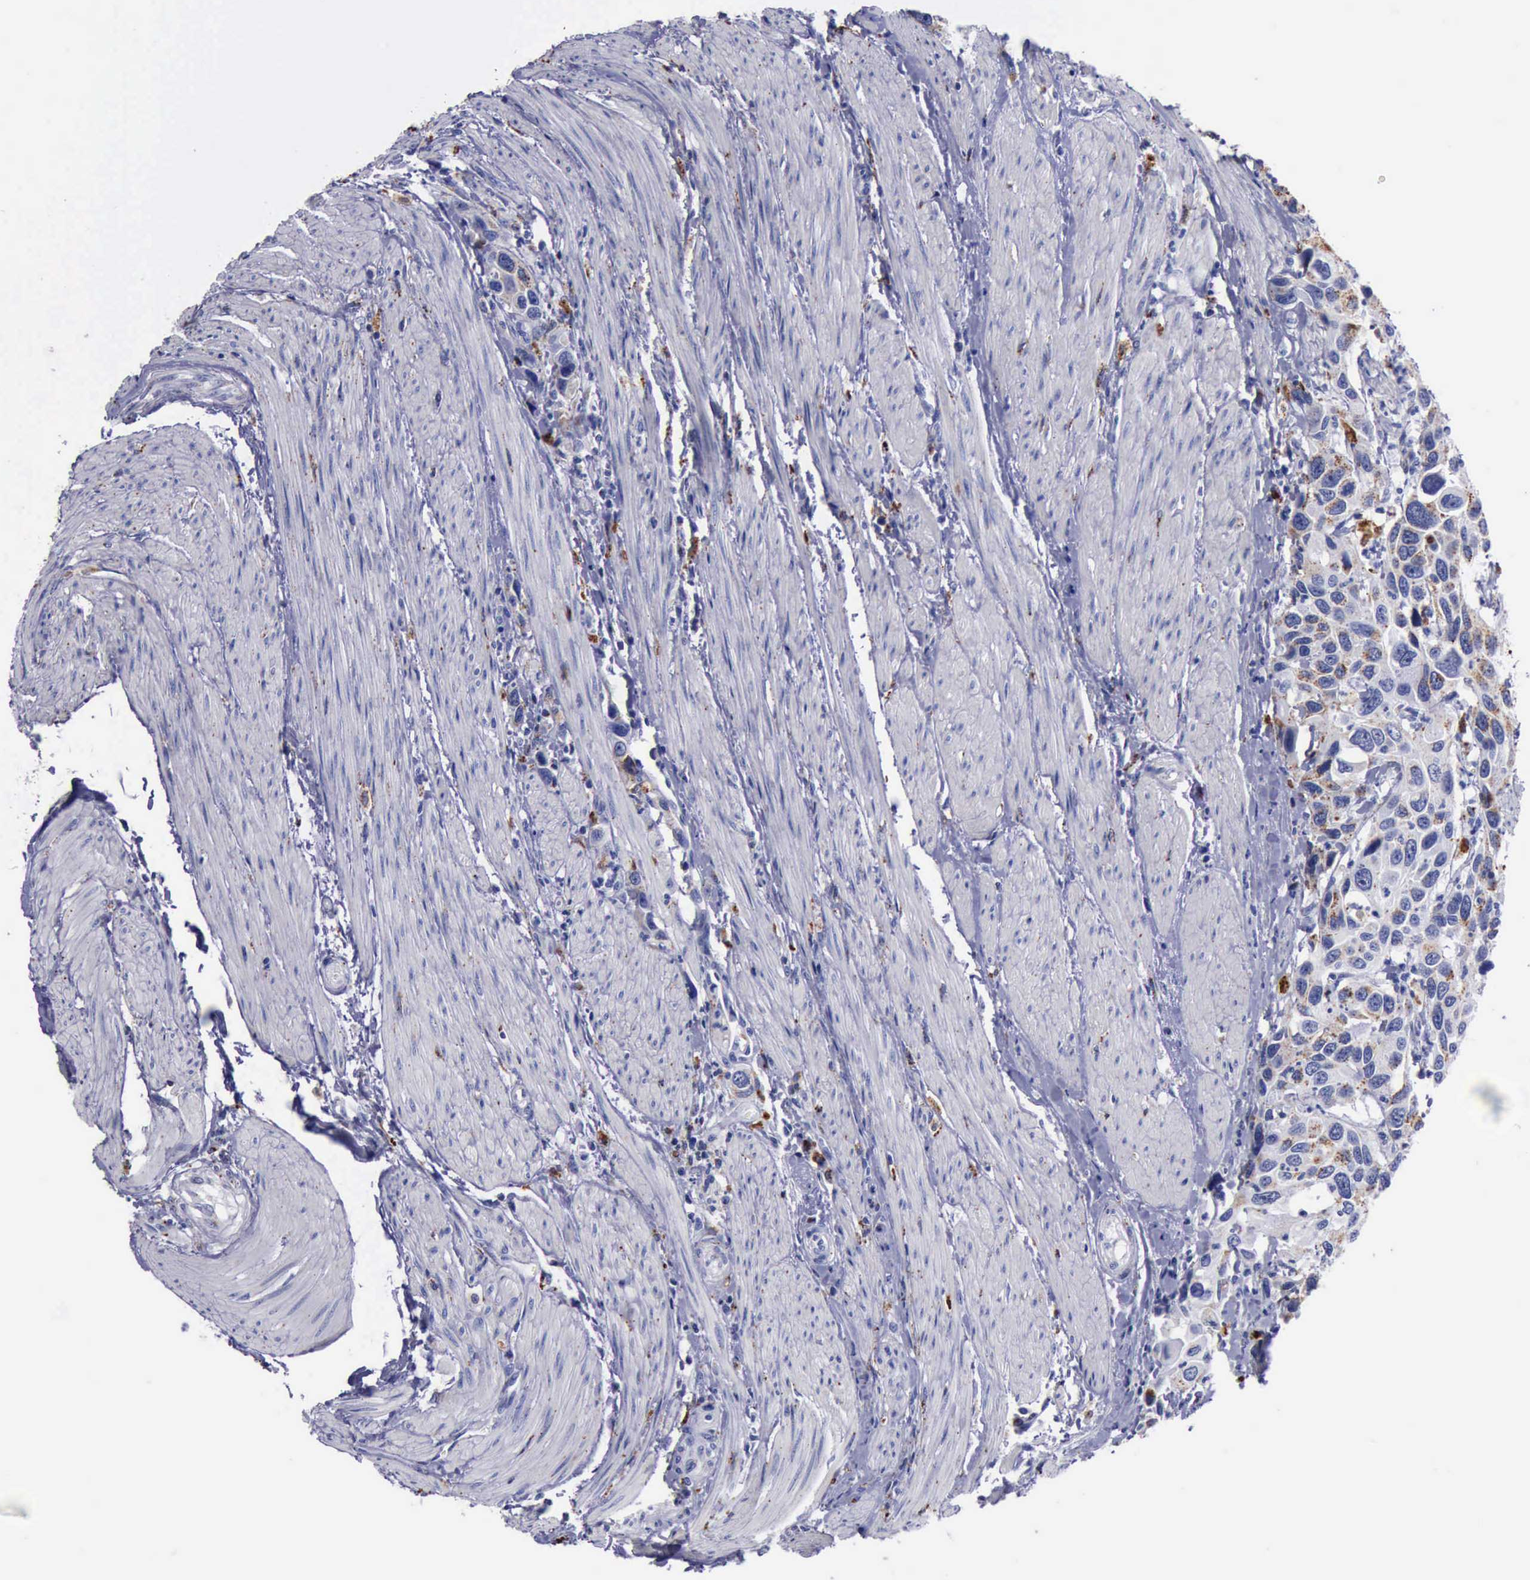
{"staining": {"intensity": "moderate", "quantity": "<25%", "location": "cytoplasmic/membranous"}, "tissue": "urothelial cancer", "cell_type": "Tumor cells", "image_type": "cancer", "snomed": [{"axis": "morphology", "description": "Urothelial carcinoma, High grade"}, {"axis": "topography", "description": "Urinary bladder"}], "caption": "DAB immunohistochemical staining of high-grade urothelial carcinoma displays moderate cytoplasmic/membranous protein positivity in about <25% of tumor cells.", "gene": "CTSD", "patient": {"sex": "male", "age": 66}}